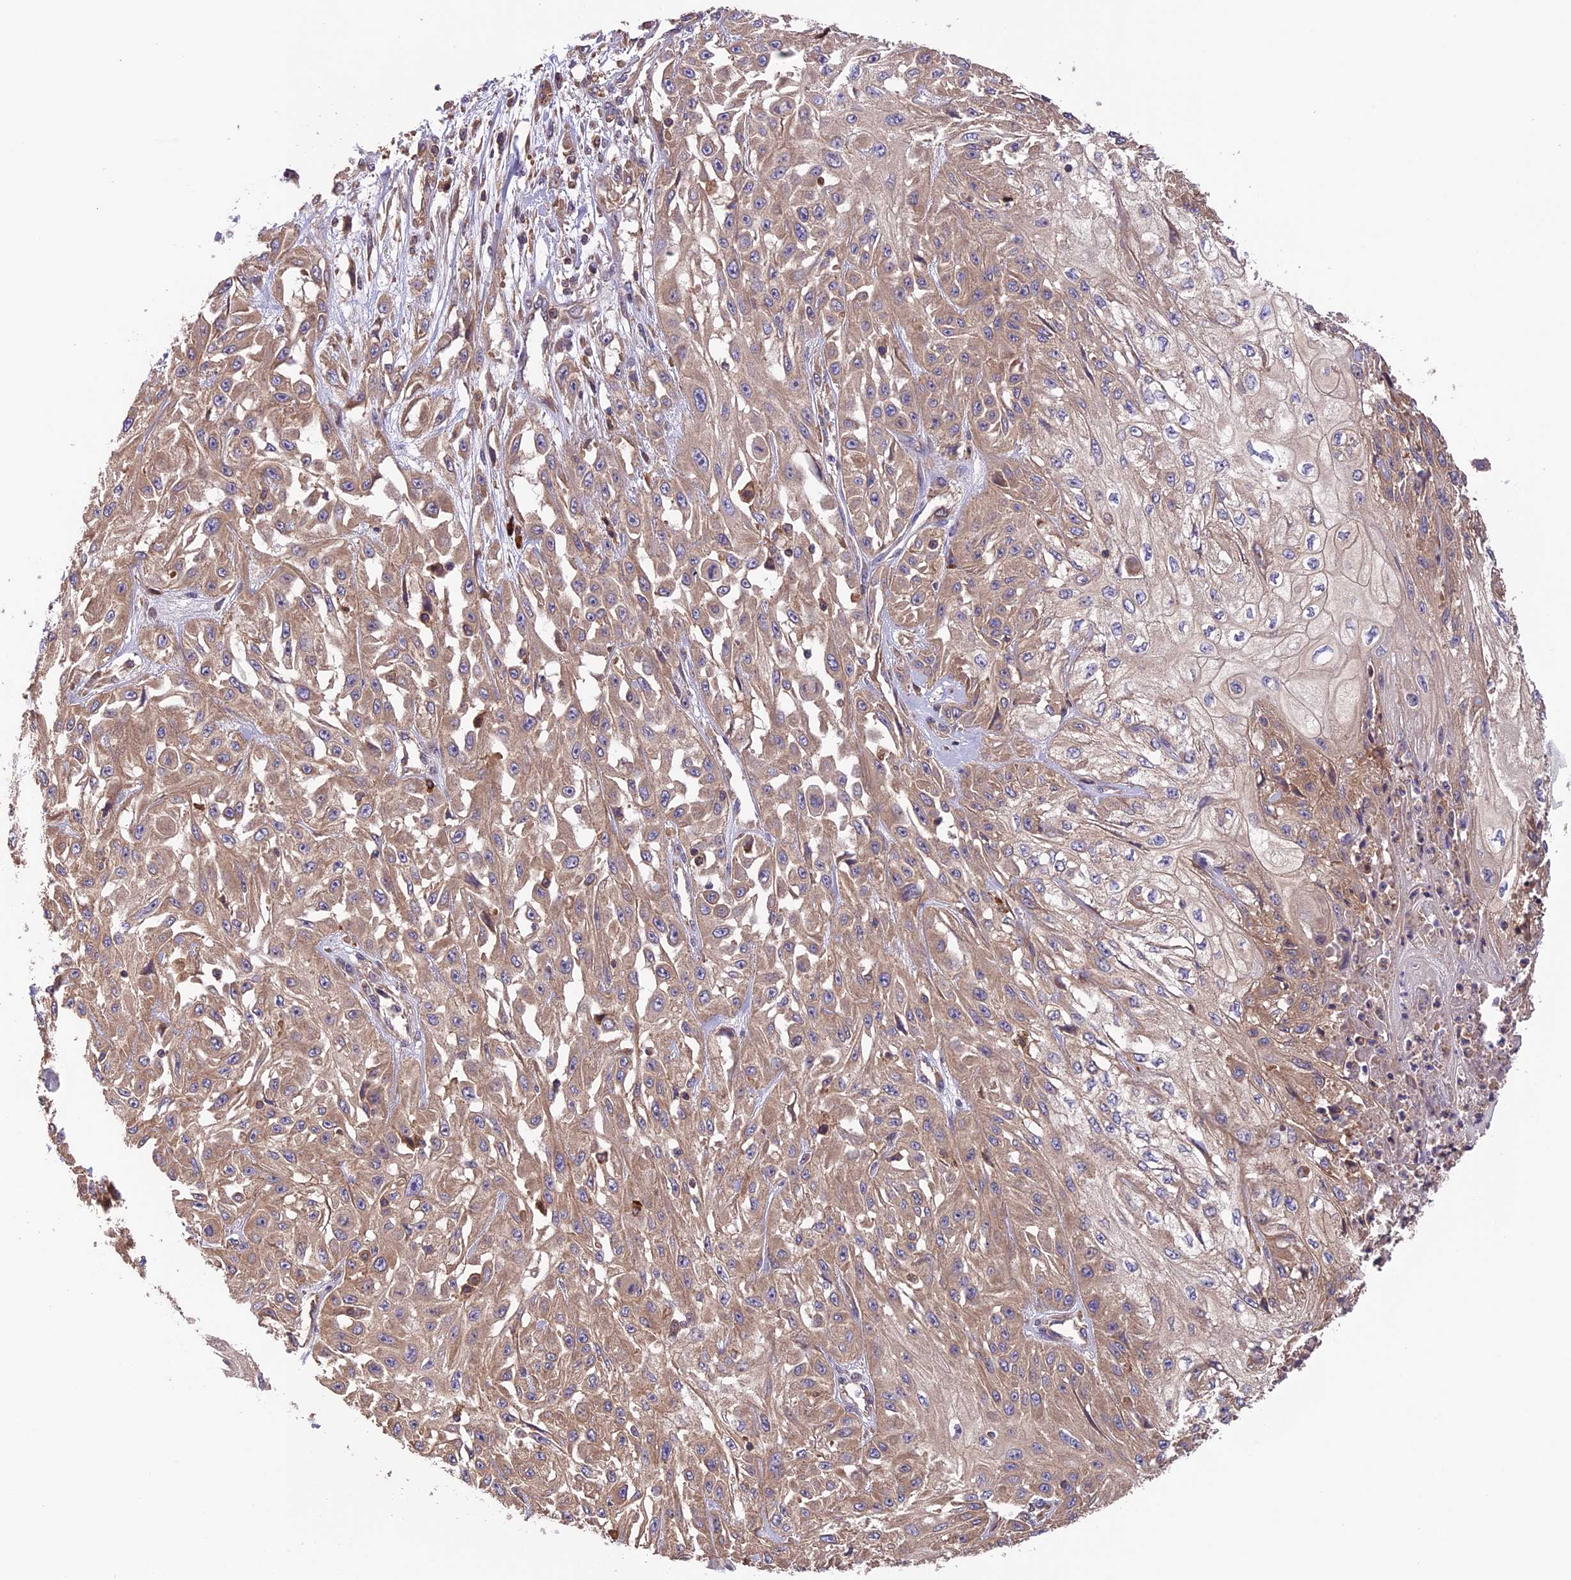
{"staining": {"intensity": "weak", "quantity": ">75%", "location": "cytoplasmic/membranous"}, "tissue": "skin cancer", "cell_type": "Tumor cells", "image_type": "cancer", "snomed": [{"axis": "morphology", "description": "Squamous cell carcinoma, NOS"}, {"axis": "morphology", "description": "Squamous cell carcinoma, metastatic, NOS"}, {"axis": "topography", "description": "Skin"}, {"axis": "topography", "description": "Lymph node"}], "caption": "A histopathology image of human skin cancer stained for a protein shows weak cytoplasmic/membranous brown staining in tumor cells. (DAB (3,3'-diaminobenzidine) IHC, brown staining for protein, blue staining for nuclei).", "gene": "GAS8", "patient": {"sex": "male", "age": 75}}